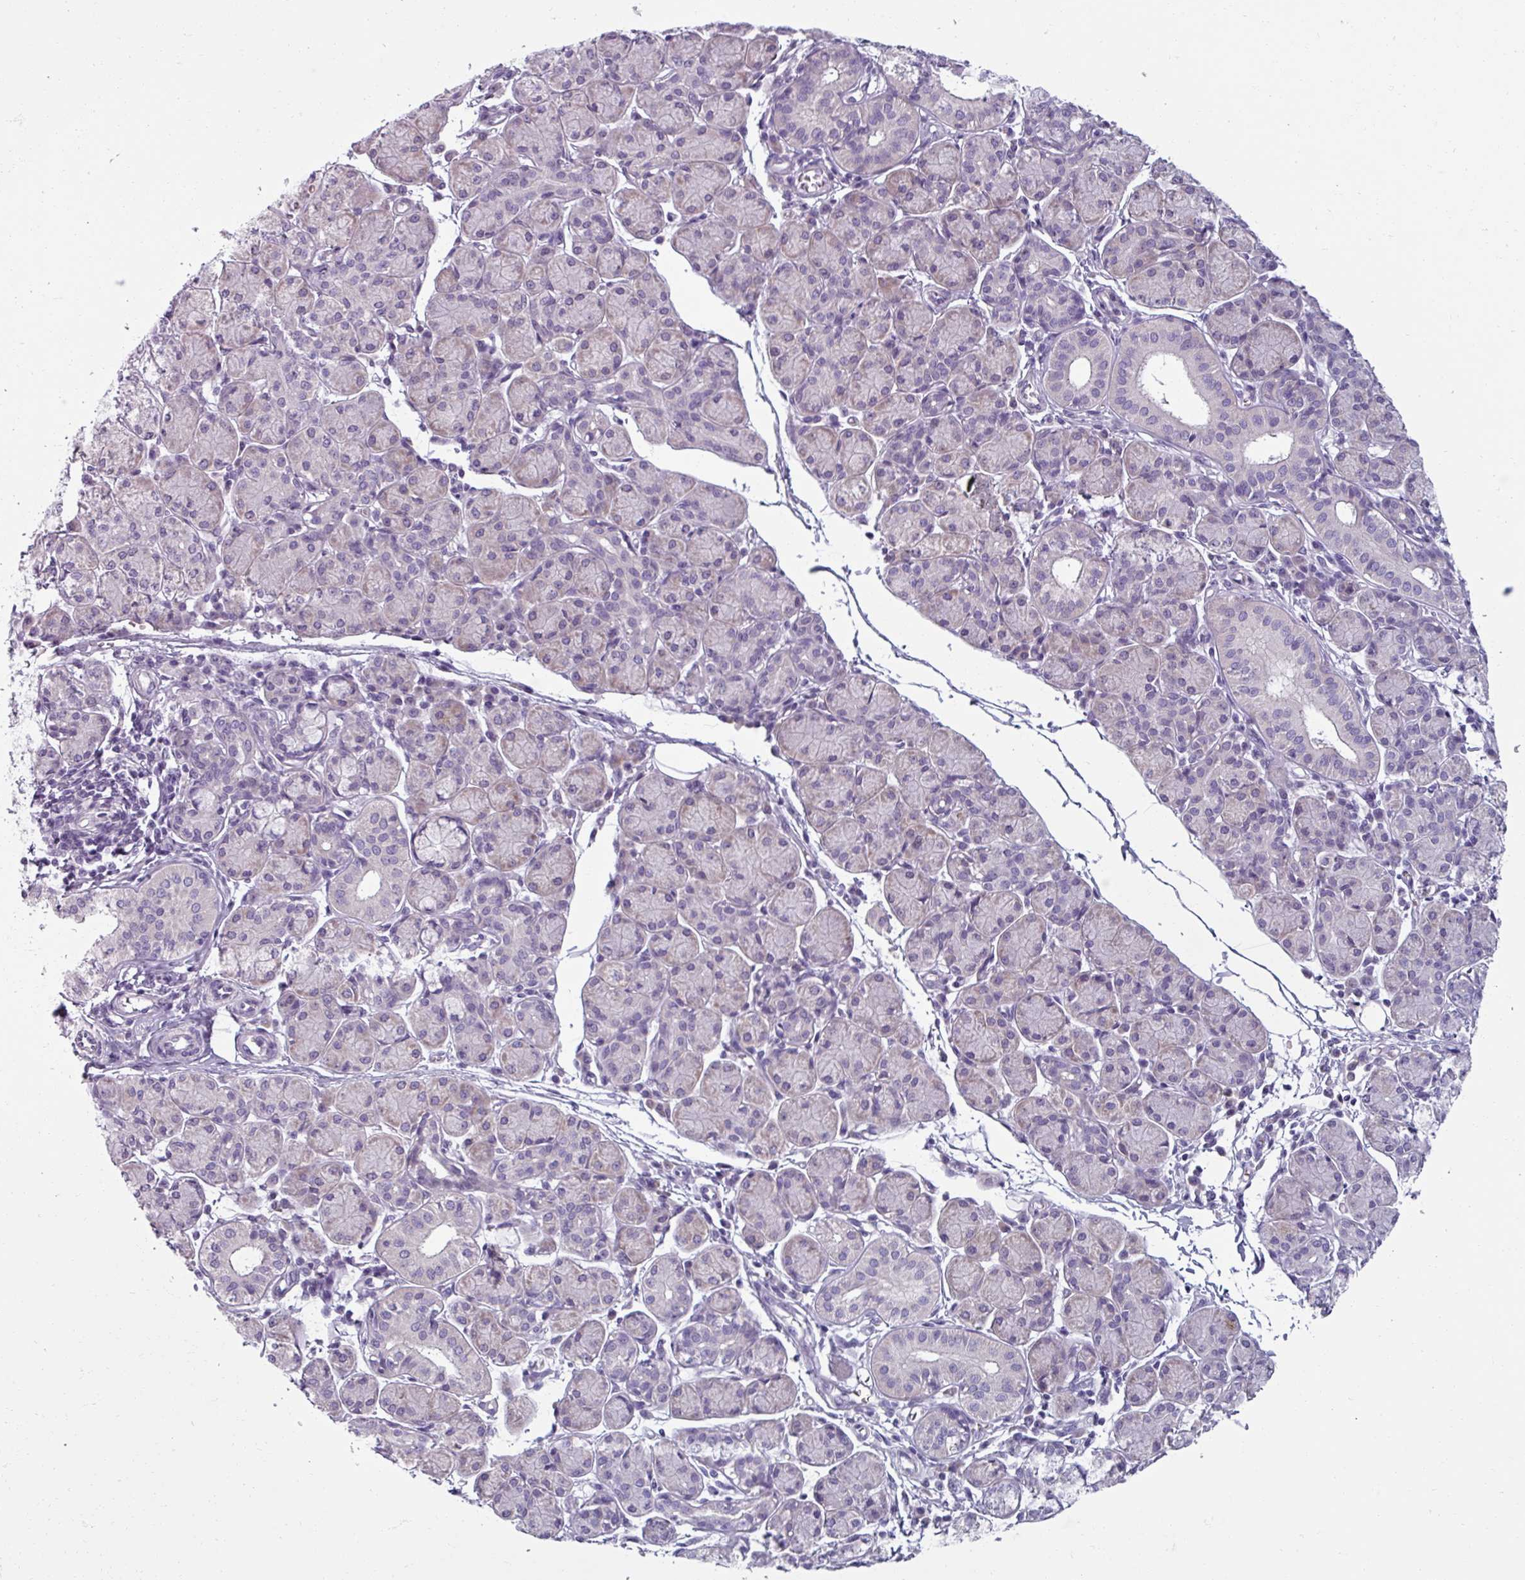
{"staining": {"intensity": "negative", "quantity": "none", "location": "none"}, "tissue": "salivary gland", "cell_type": "Glandular cells", "image_type": "normal", "snomed": [{"axis": "morphology", "description": "Normal tissue, NOS"}, {"axis": "morphology", "description": "Inflammation, NOS"}, {"axis": "topography", "description": "Lymph node"}, {"axis": "topography", "description": "Salivary gland"}], "caption": "DAB immunohistochemical staining of benign human salivary gland displays no significant positivity in glandular cells. (Brightfield microscopy of DAB immunohistochemistry at high magnification).", "gene": "SMIM11", "patient": {"sex": "male", "age": 3}}